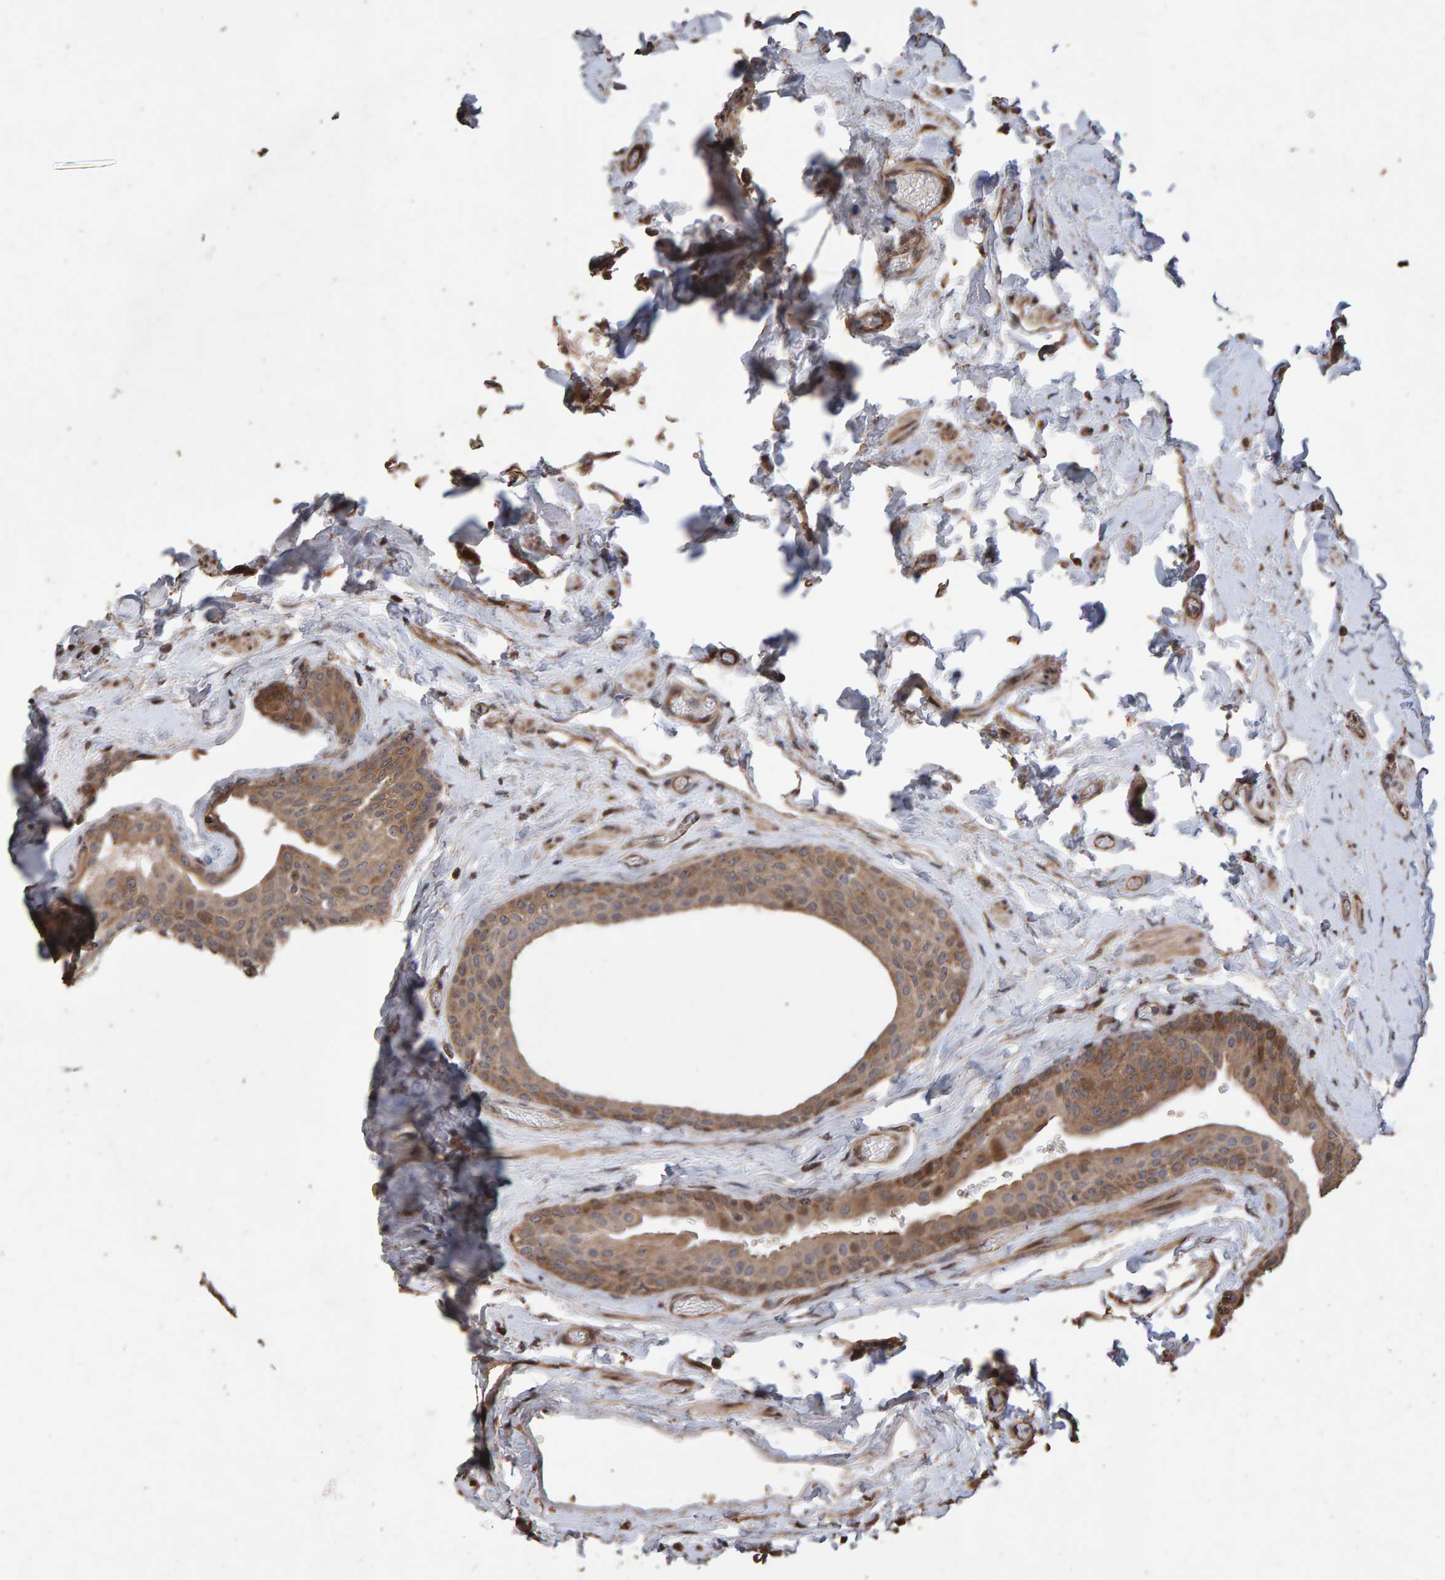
{"staining": {"intensity": "moderate", "quantity": ">75%", "location": "cytoplasmic/membranous"}, "tissue": "epididymis", "cell_type": "Glandular cells", "image_type": "normal", "snomed": [{"axis": "morphology", "description": "Normal tissue, NOS"}, {"axis": "topography", "description": "Testis"}, {"axis": "topography", "description": "Epididymis"}], "caption": "The photomicrograph demonstrates staining of normal epididymis, revealing moderate cytoplasmic/membranous protein staining (brown color) within glandular cells. The protein is shown in brown color, while the nuclei are stained blue.", "gene": "OSBP2", "patient": {"sex": "male", "age": 36}}